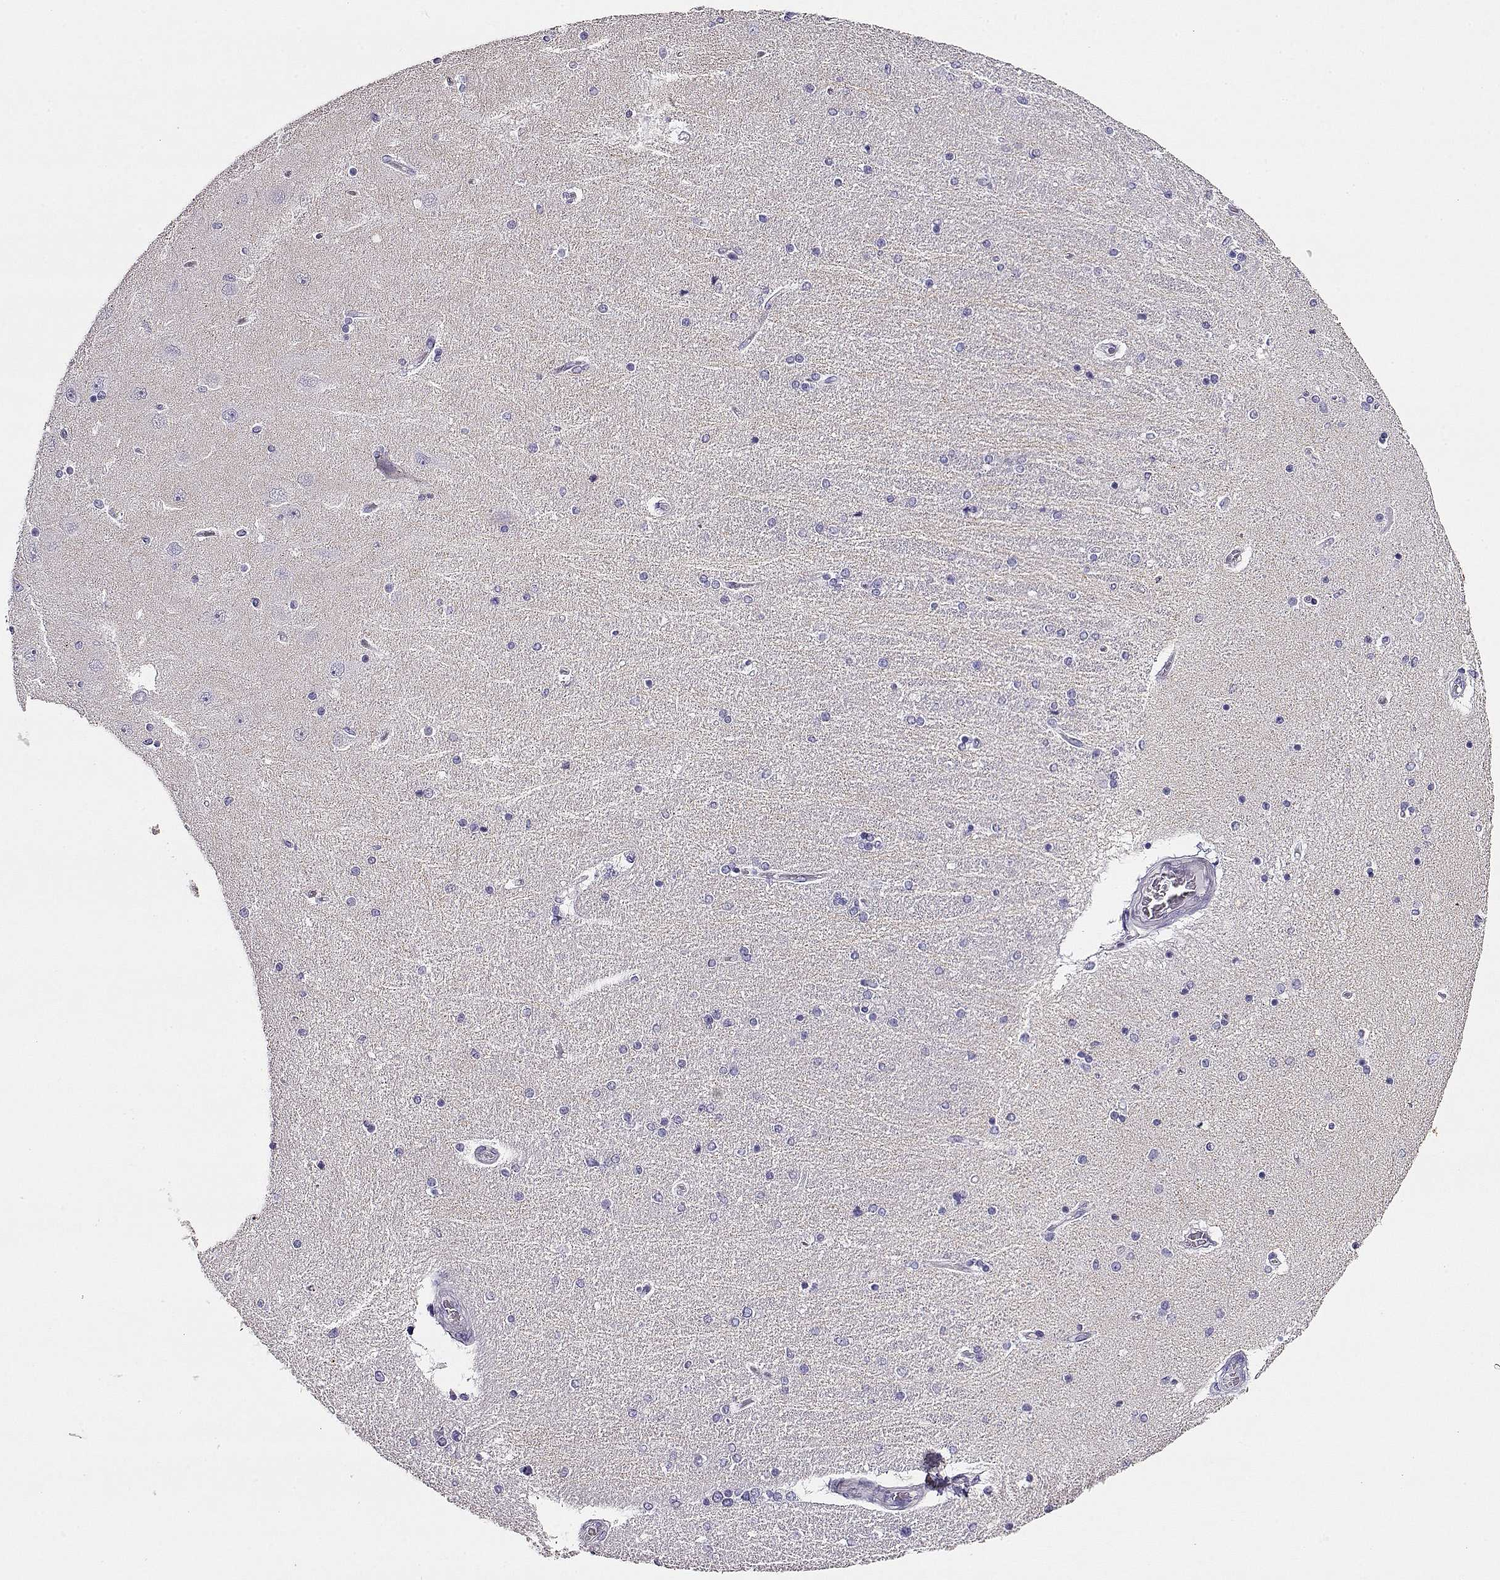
{"staining": {"intensity": "negative", "quantity": "none", "location": "none"}, "tissue": "hippocampus", "cell_type": "Glial cells", "image_type": "normal", "snomed": [{"axis": "morphology", "description": "Normal tissue, NOS"}, {"axis": "topography", "description": "Hippocampus"}], "caption": "Immunohistochemical staining of benign hippocampus exhibits no significant staining in glial cells. The staining is performed using DAB brown chromogen with nuclei counter-stained in using hematoxylin.", "gene": "ACTN2", "patient": {"sex": "female", "age": 54}}